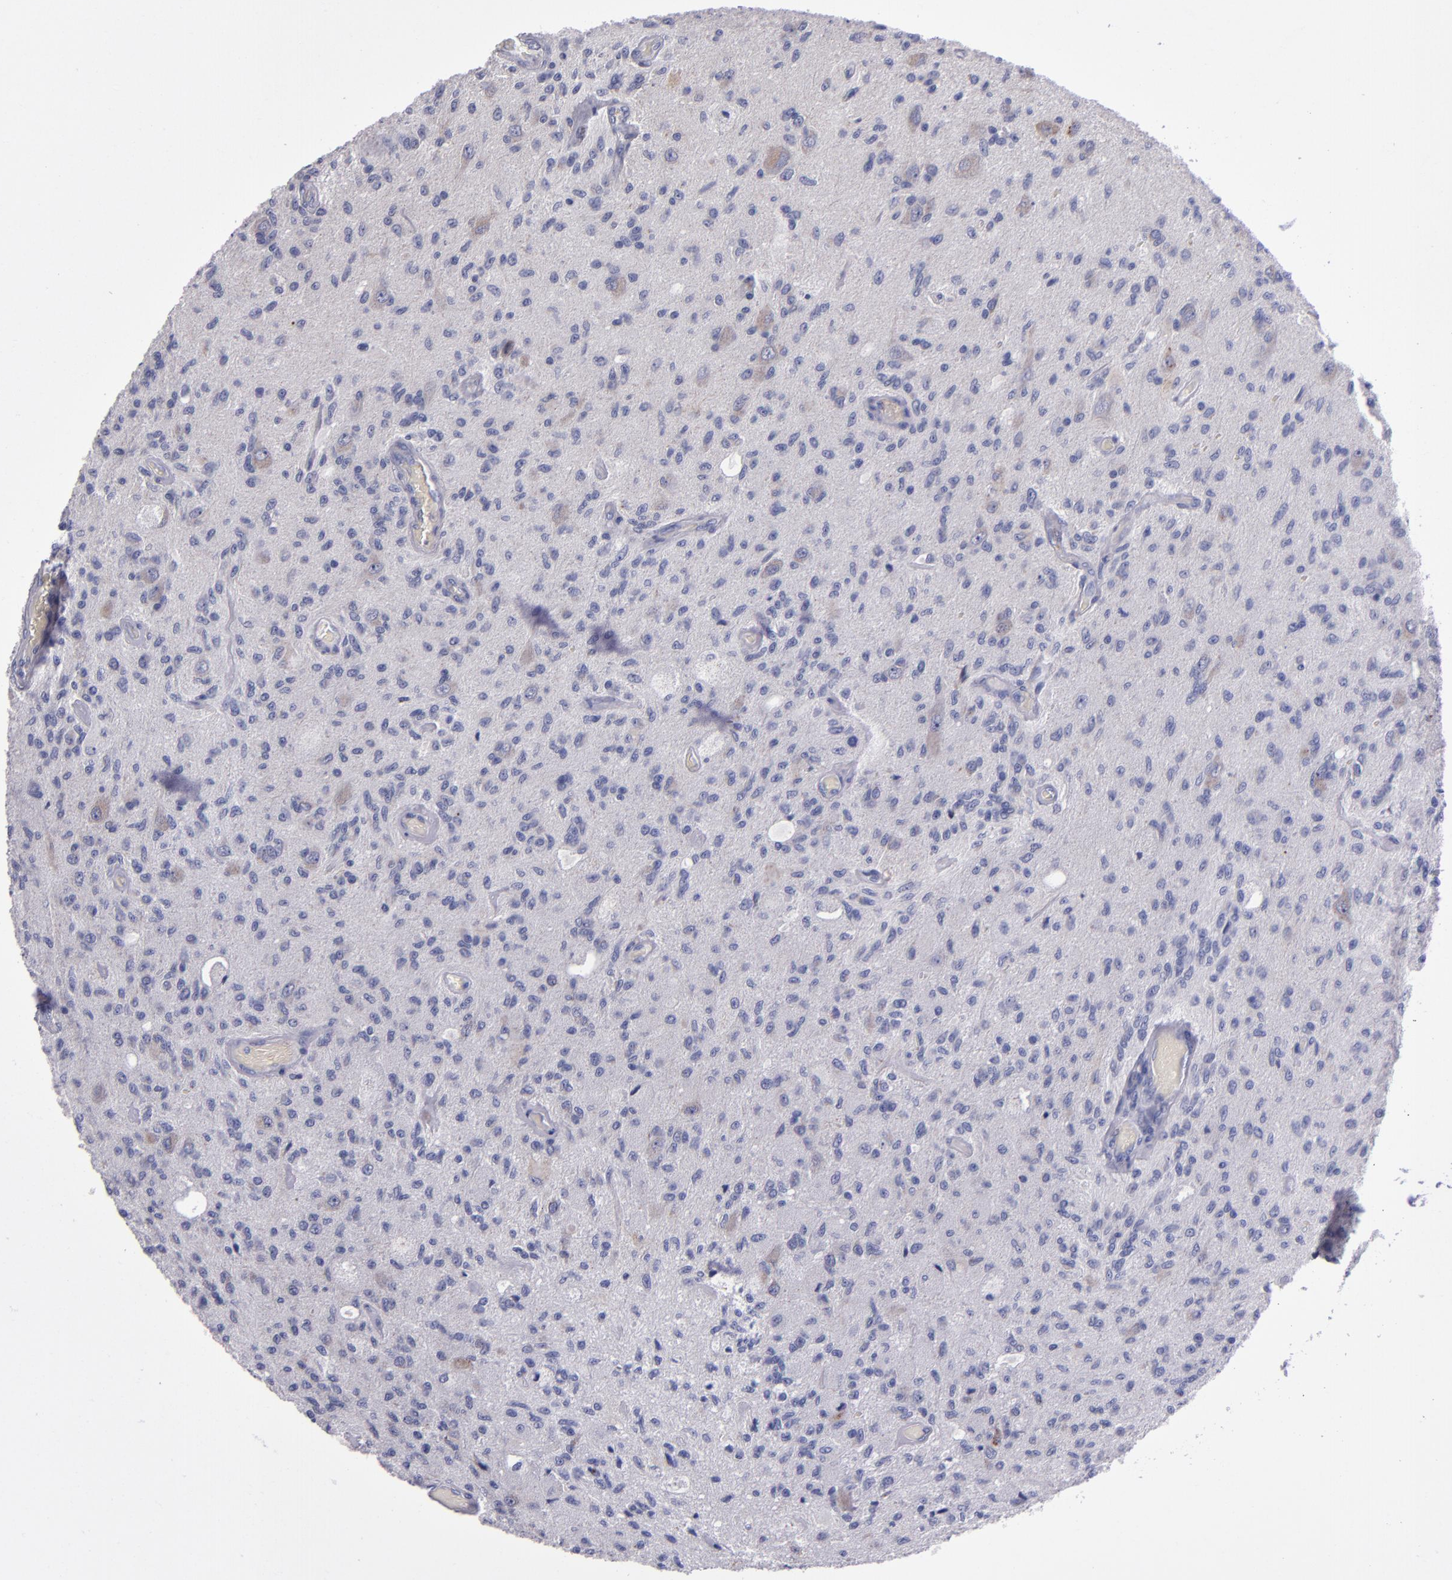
{"staining": {"intensity": "negative", "quantity": "none", "location": "none"}, "tissue": "glioma", "cell_type": "Tumor cells", "image_type": "cancer", "snomed": [{"axis": "morphology", "description": "Normal tissue, NOS"}, {"axis": "morphology", "description": "Glioma, malignant, High grade"}, {"axis": "topography", "description": "Cerebral cortex"}], "caption": "There is no significant expression in tumor cells of malignant glioma (high-grade).", "gene": "RAB41", "patient": {"sex": "male", "age": 77}}